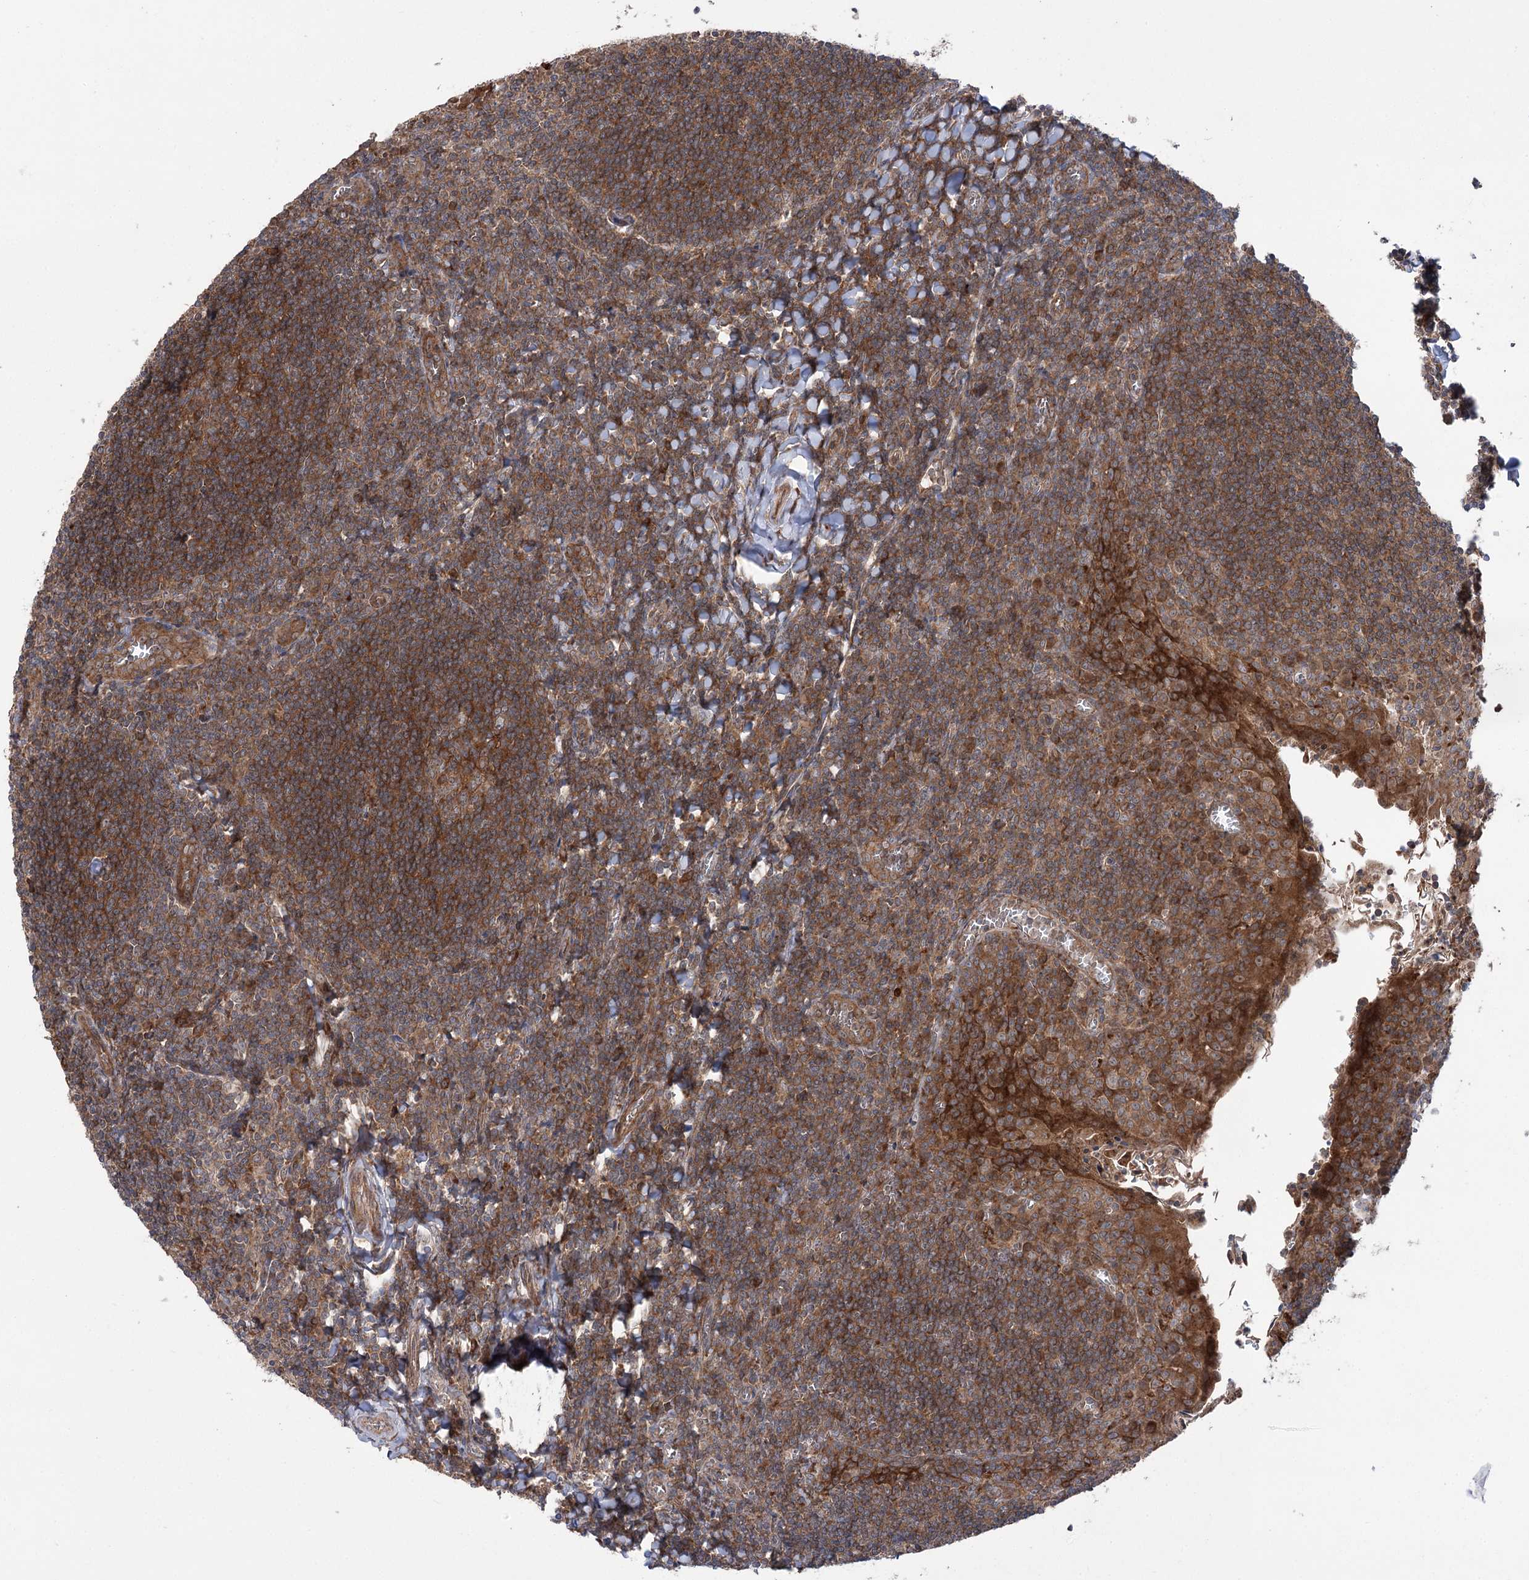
{"staining": {"intensity": "moderate", "quantity": ">75%", "location": "cytoplasmic/membranous"}, "tissue": "tonsil", "cell_type": "Germinal center cells", "image_type": "normal", "snomed": [{"axis": "morphology", "description": "Normal tissue, NOS"}, {"axis": "topography", "description": "Tonsil"}], "caption": "Germinal center cells reveal medium levels of moderate cytoplasmic/membranous staining in about >75% of cells in benign tonsil. (brown staining indicates protein expression, while blue staining denotes nuclei).", "gene": "VPS37B", "patient": {"sex": "male", "age": 27}}